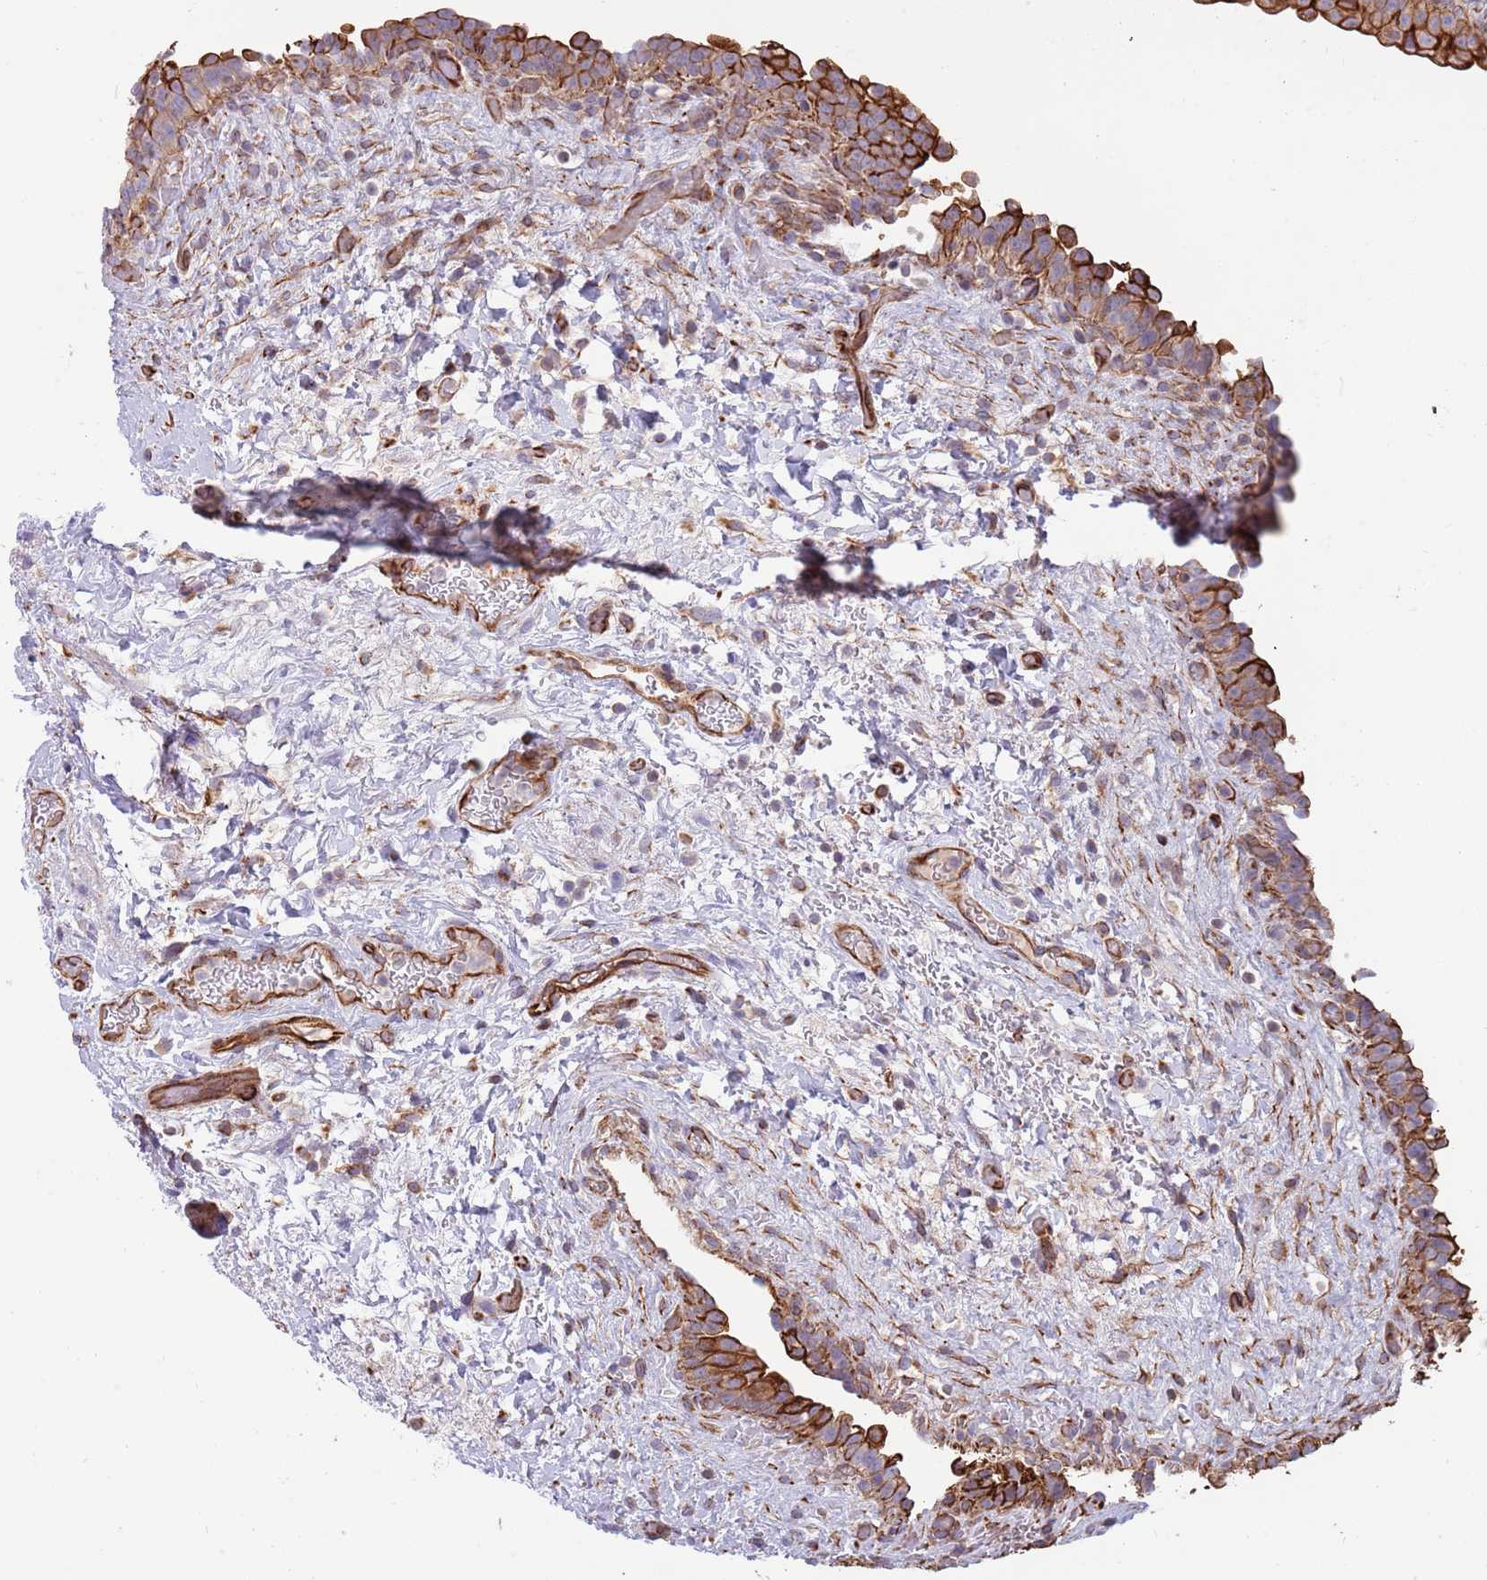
{"staining": {"intensity": "strong", "quantity": ">75%", "location": "cytoplasmic/membranous"}, "tissue": "urinary bladder", "cell_type": "Urothelial cells", "image_type": "normal", "snomed": [{"axis": "morphology", "description": "Normal tissue, NOS"}, {"axis": "topography", "description": "Urinary bladder"}], "caption": "The image demonstrates immunohistochemical staining of unremarkable urinary bladder. There is strong cytoplasmic/membranous staining is identified in approximately >75% of urothelial cells. The staining was performed using DAB to visualize the protein expression in brown, while the nuclei were stained in blue with hematoxylin (Magnification: 20x).", "gene": "MOGAT1", "patient": {"sex": "male", "age": 69}}